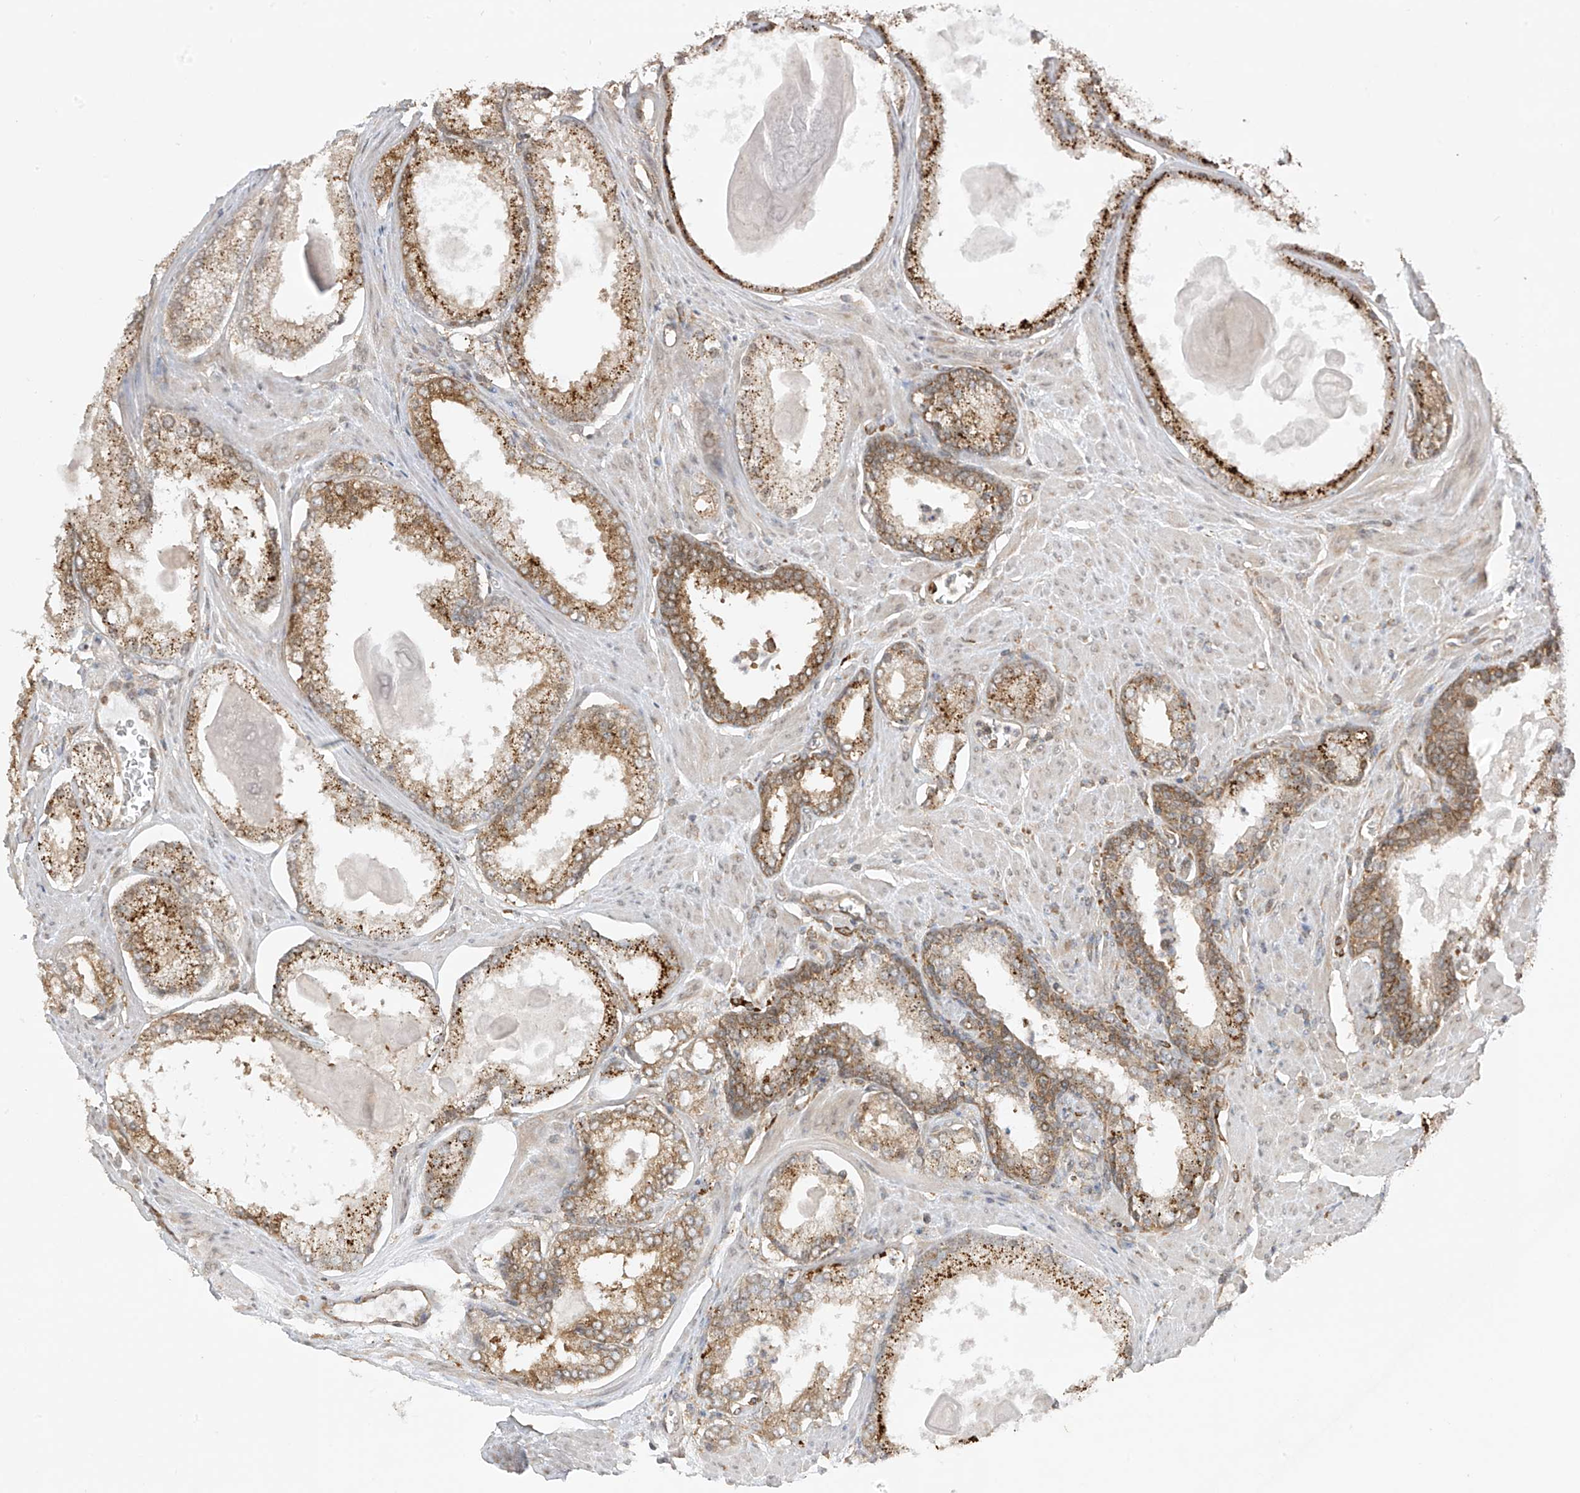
{"staining": {"intensity": "moderate", "quantity": ">75%", "location": "cytoplasmic/membranous"}, "tissue": "prostate cancer", "cell_type": "Tumor cells", "image_type": "cancer", "snomed": [{"axis": "morphology", "description": "Adenocarcinoma, Low grade"}, {"axis": "topography", "description": "Prostate"}], "caption": "Immunohistochemical staining of human low-grade adenocarcinoma (prostate) exhibits medium levels of moderate cytoplasmic/membranous protein expression in about >75% of tumor cells.", "gene": "REPS1", "patient": {"sex": "male", "age": 54}}